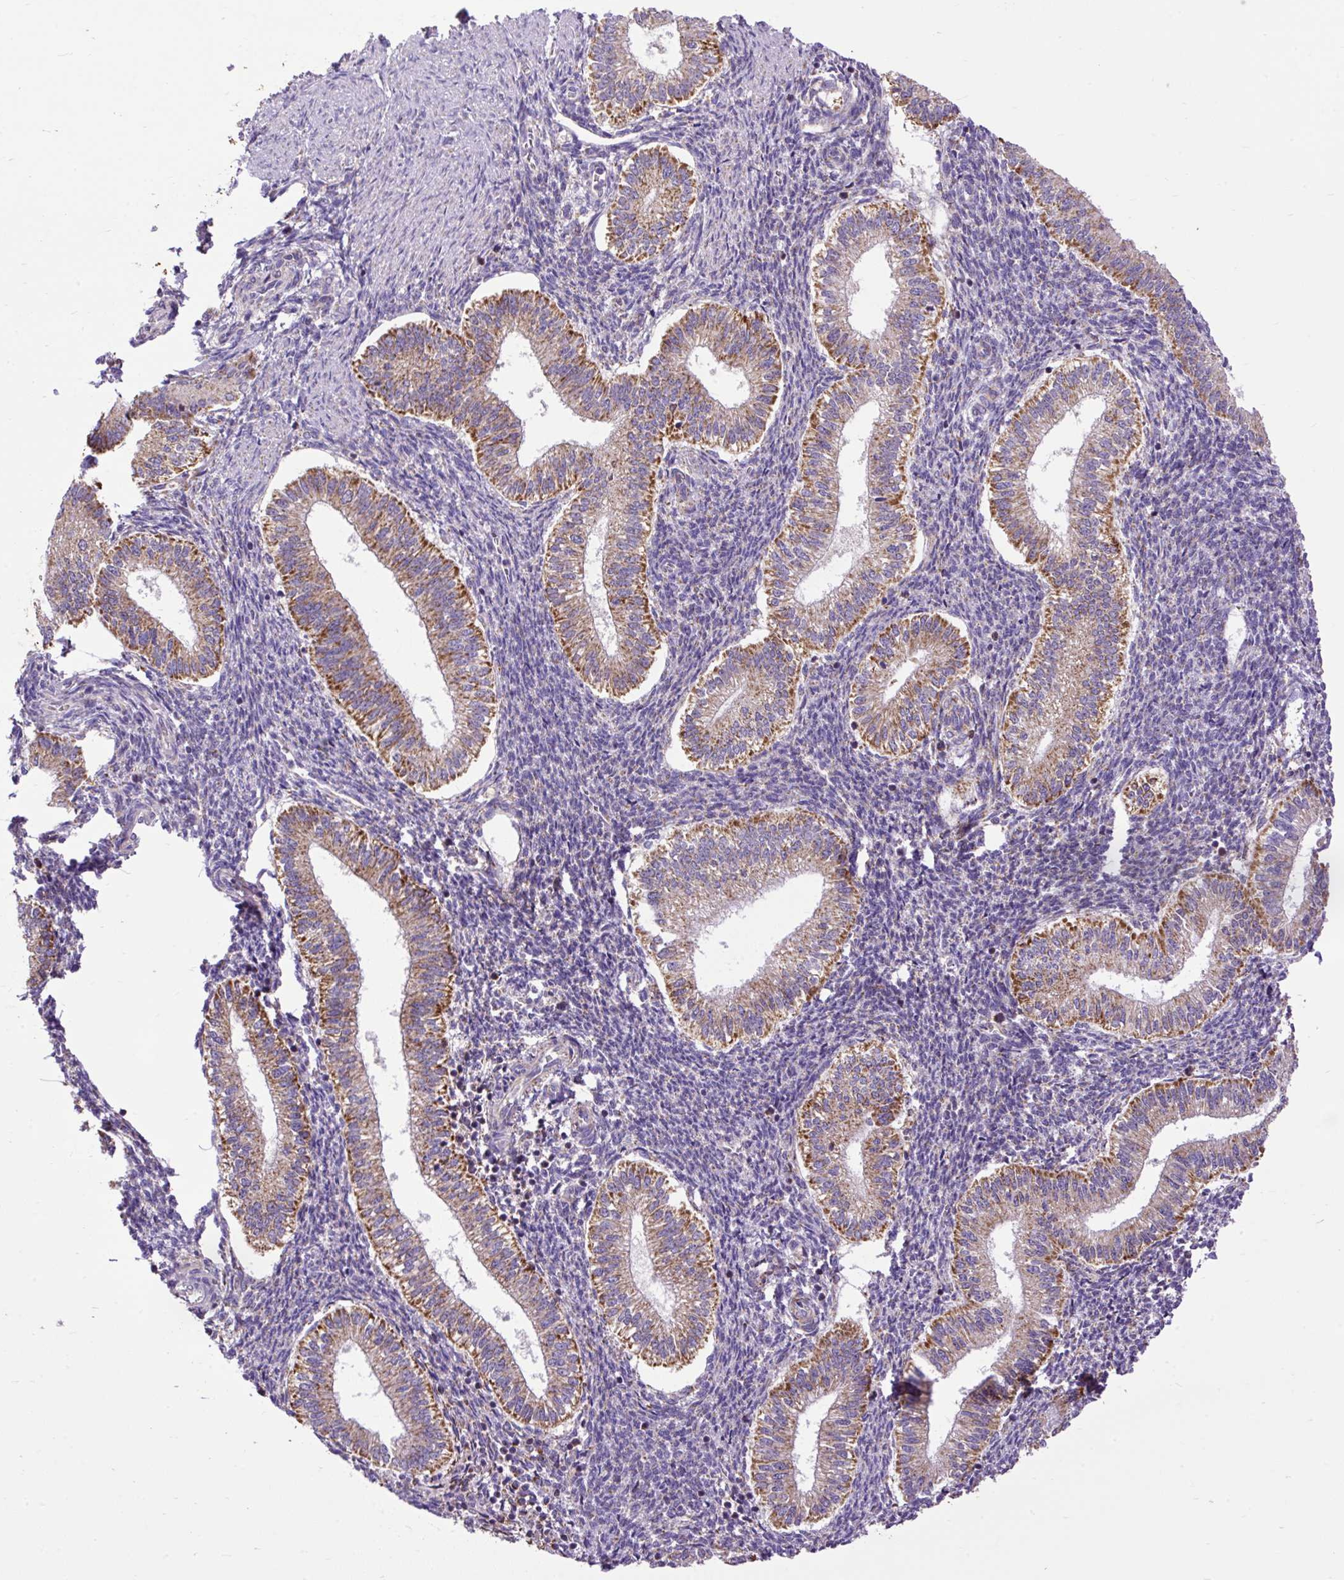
{"staining": {"intensity": "moderate", "quantity": "25%-75%", "location": "cytoplasmic/membranous"}, "tissue": "endometrium", "cell_type": "Cells in endometrial stroma", "image_type": "normal", "snomed": [{"axis": "morphology", "description": "Normal tissue, NOS"}, {"axis": "topography", "description": "Endometrium"}], "caption": "High-power microscopy captured an IHC micrograph of unremarkable endometrium, revealing moderate cytoplasmic/membranous staining in about 25%-75% of cells in endometrial stroma.", "gene": "TOMM40", "patient": {"sex": "female", "age": 25}}